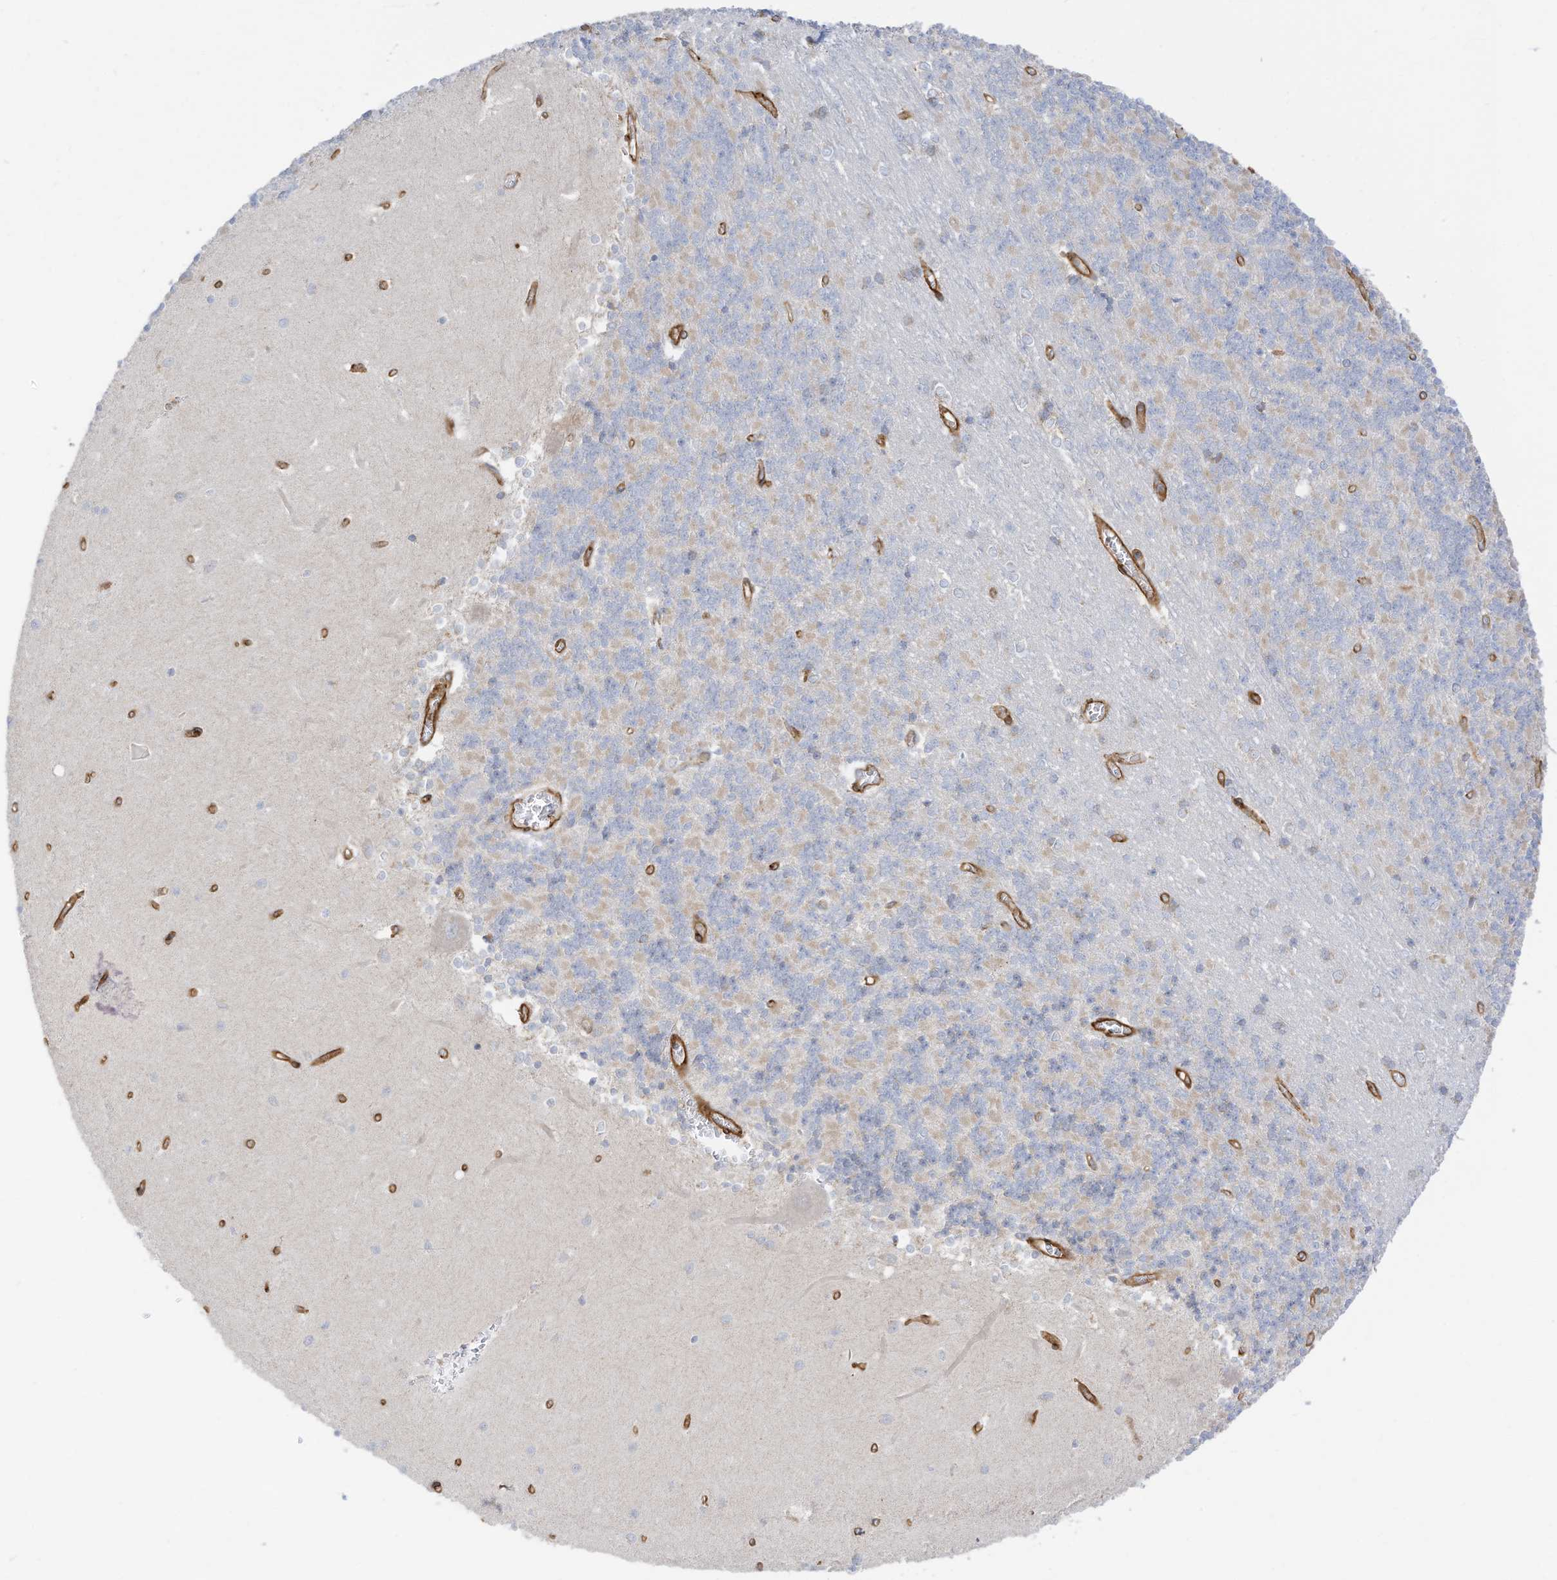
{"staining": {"intensity": "weak", "quantity": "25%-75%", "location": "cytoplasmic/membranous"}, "tissue": "cerebellum", "cell_type": "Cells in granular layer", "image_type": "normal", "snomed": [{"axis": "morphology", "description": "Normal tissue, NOS"}, {"axis": "topography", "description": "Cerebellum"}], "caption": "Immunohistochemistry (IHC) staining of unremarkable cerebellum, which displays low levels of weak cytoplasmic/membranous staining in about 25%-75% of cells in granular layer indicating weak cytoplasmic/membranous protein staining. The staining was performed using DAB (brown) for protein detection and nuclei were counterstained in hematoxylin (blue).", "gene": "ABCB7", "patient": {"sex": "male", "age": 37}}